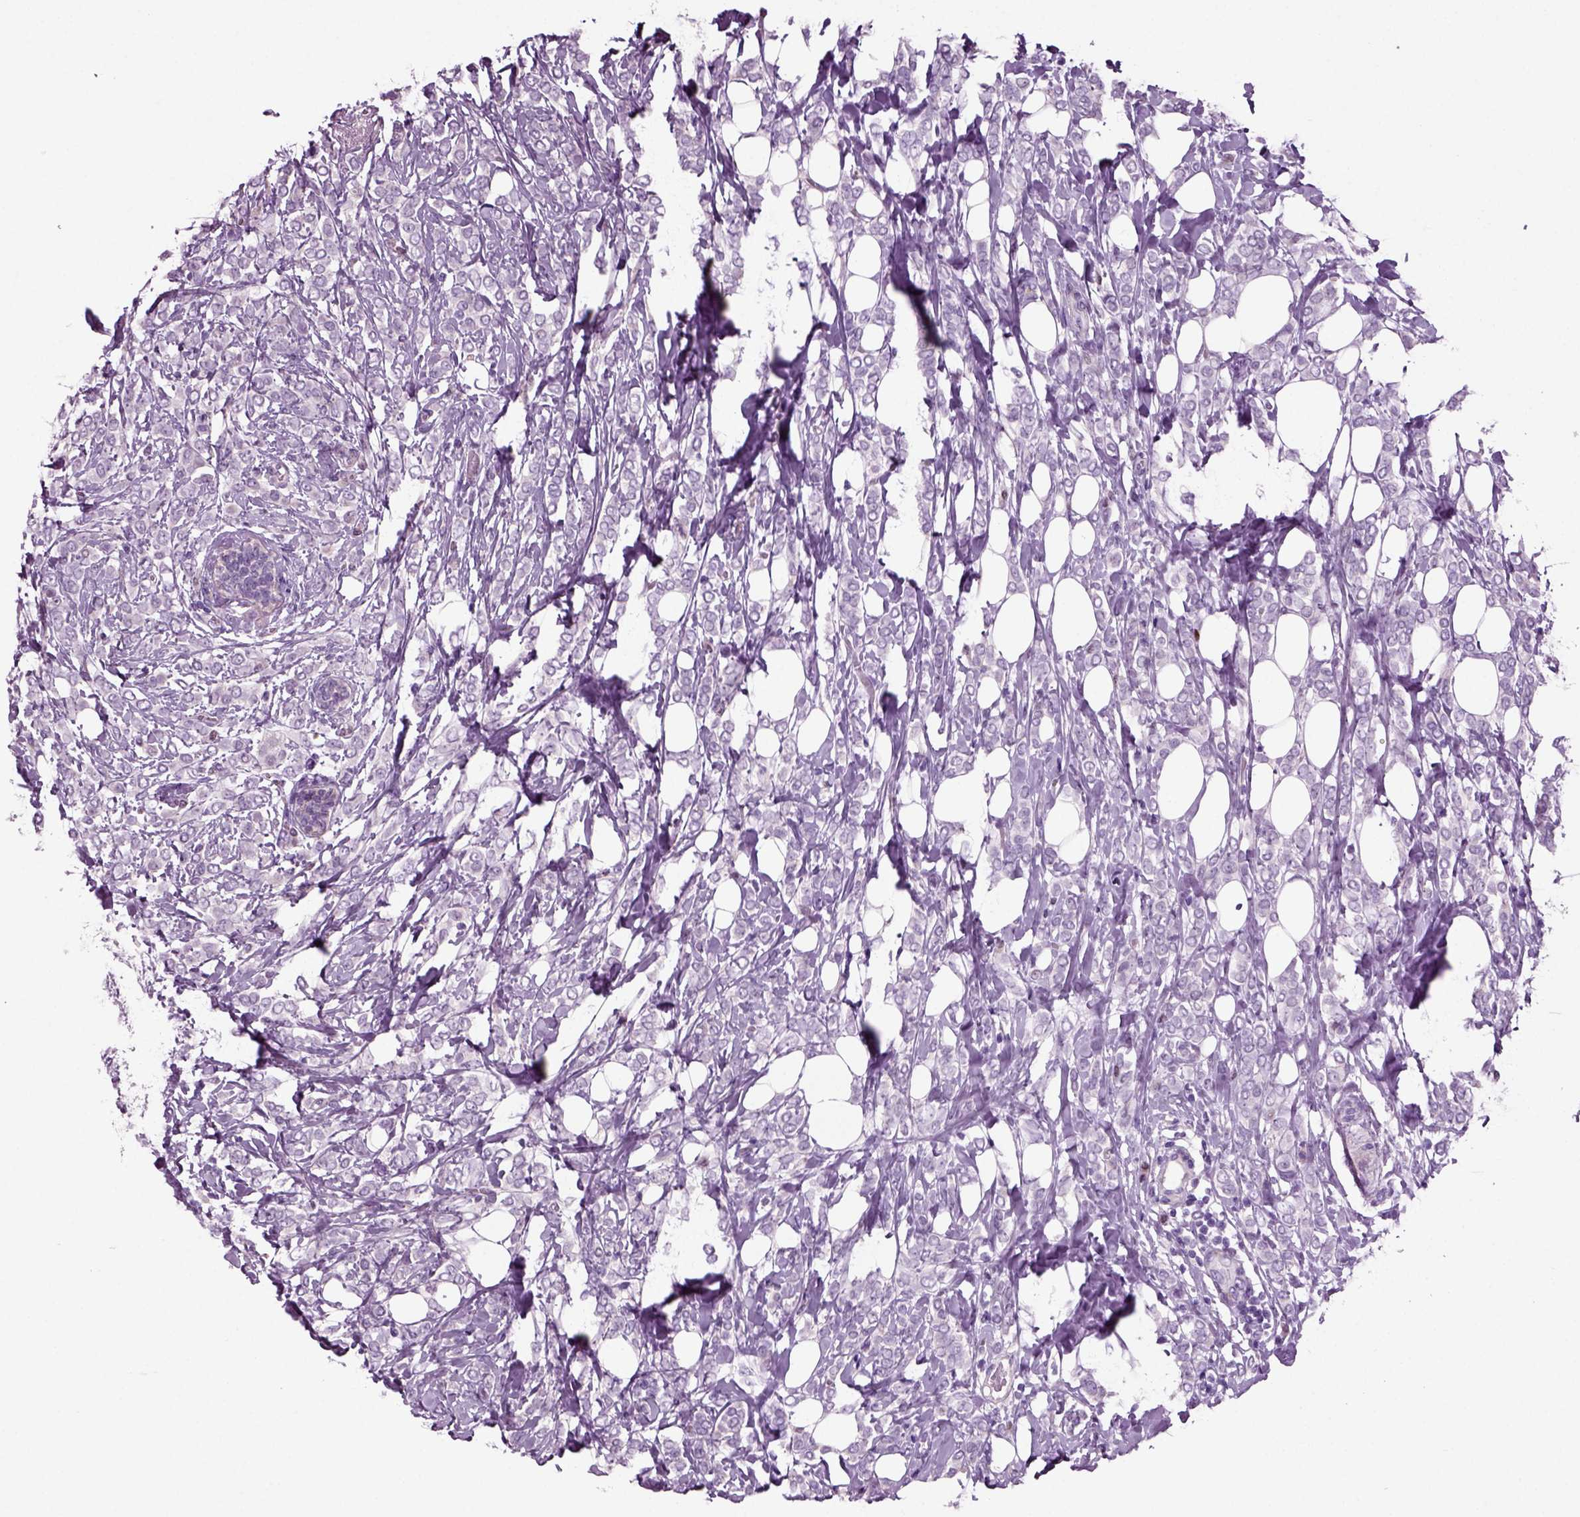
{"staining": {"intensity": "negative", "quantity": "none", "location": "none"}, "tissue": "breast cancer", "cell_type": "Tumor cells", "image_type": "cancer", "snomed": [{"axis": "morphology", "description": "Lobular carcinoma"}, {"axis": "topography", "description": "Breast"}], "caption": "IHC of breast cancer (lobular carcinoma) displays no staining in tumor cells. (Immunohistochemistry (ihc), brightfield microscopy, high magnification).", "gene": "ARID3A", "patient": {"sex": "female", "age": 49}}